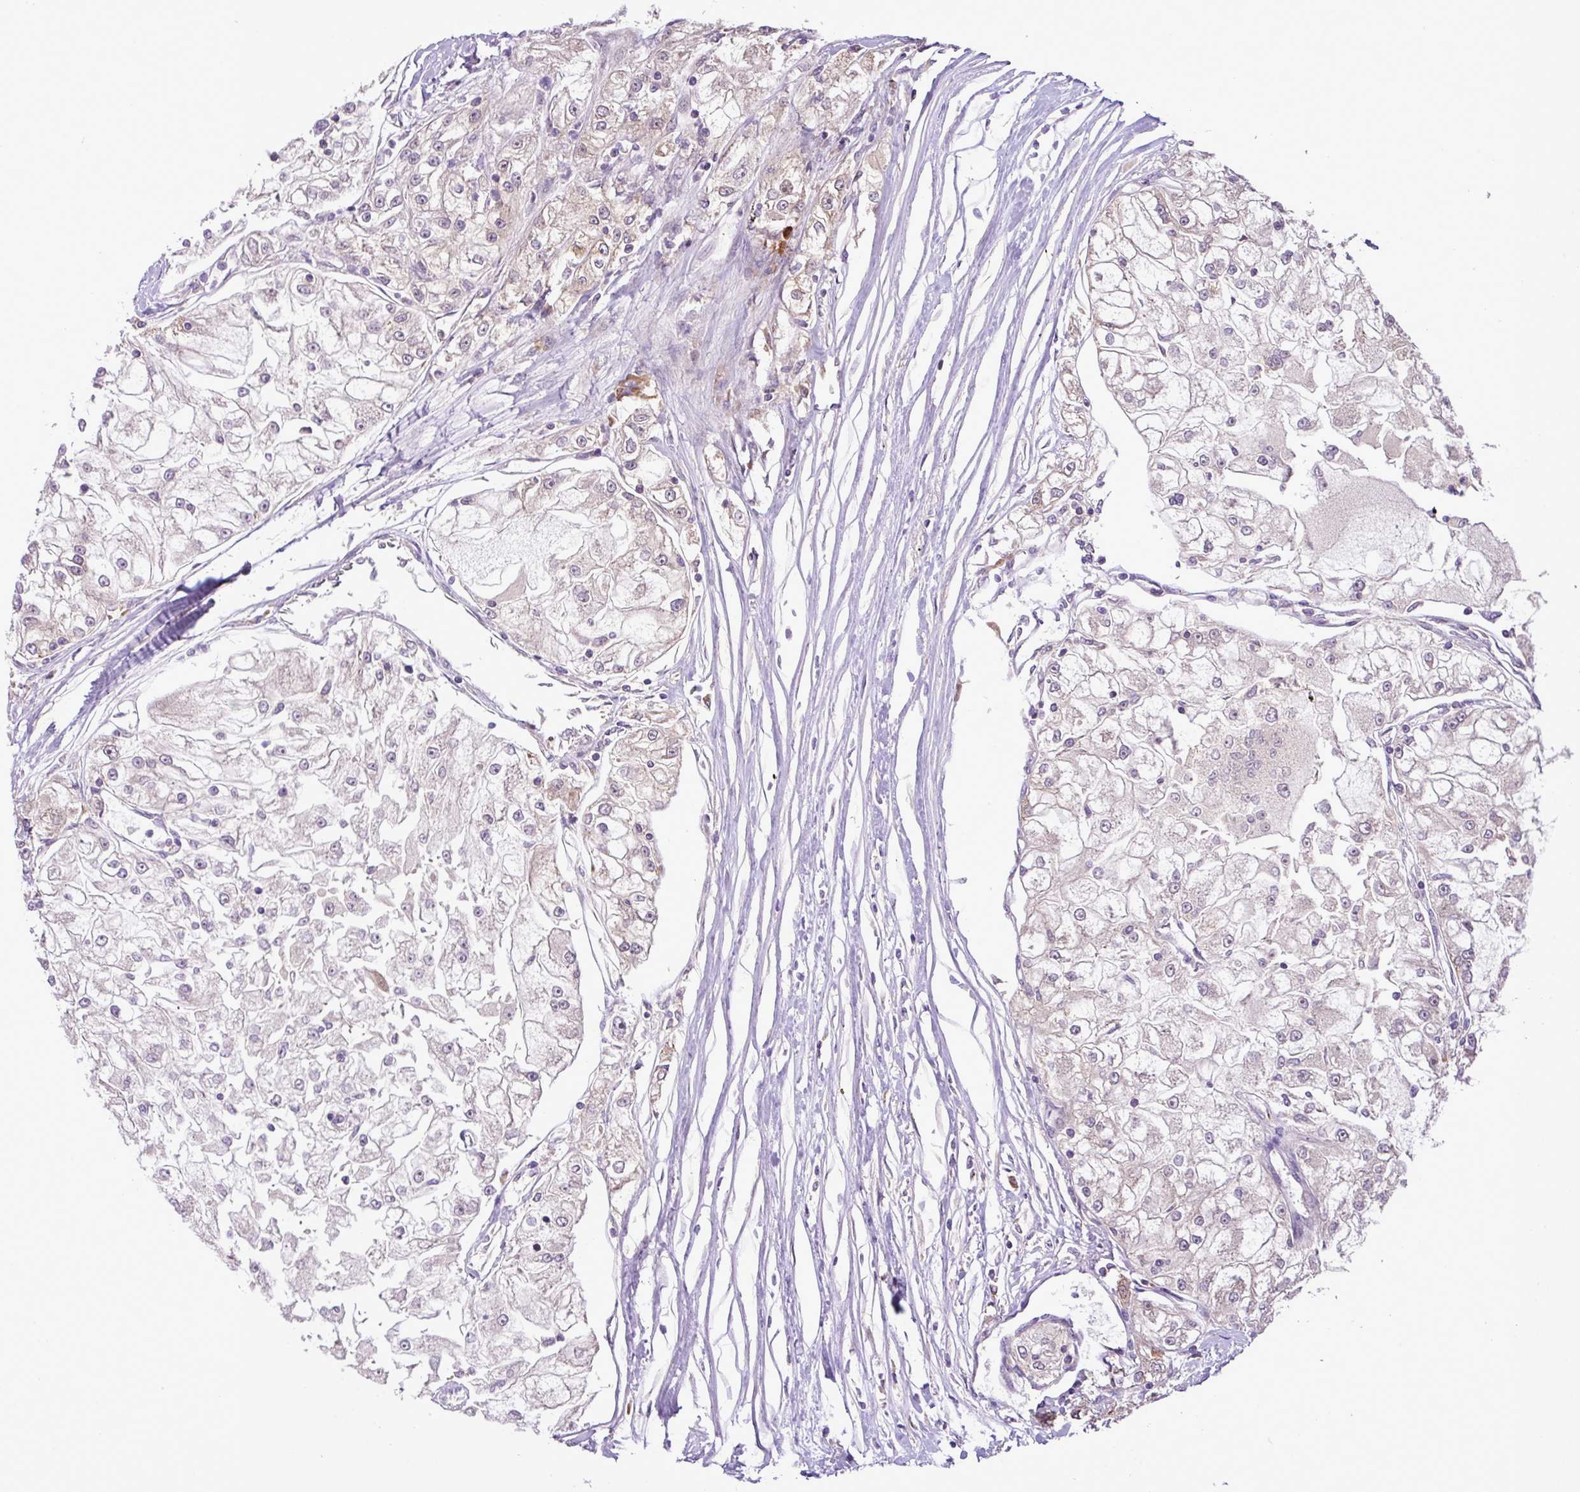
{"staining": {"intensity": "negative", "quantity": "none", "location": "none"}, "tissue": "renal cancer", "cell_type": "Tumor cells", "image_type": "cancer", "snomed": [{"axis": "morphology", "description": "Adenocarcinoma, NOS"}, {"axis": "topography", "description": "Kidney"}], "caption": "The image demonstrates no staining of tumor cells in adenocarcinoma (renal).", "gene": "DLGAP4", "patient": {"sex": "female", "age": 72}}